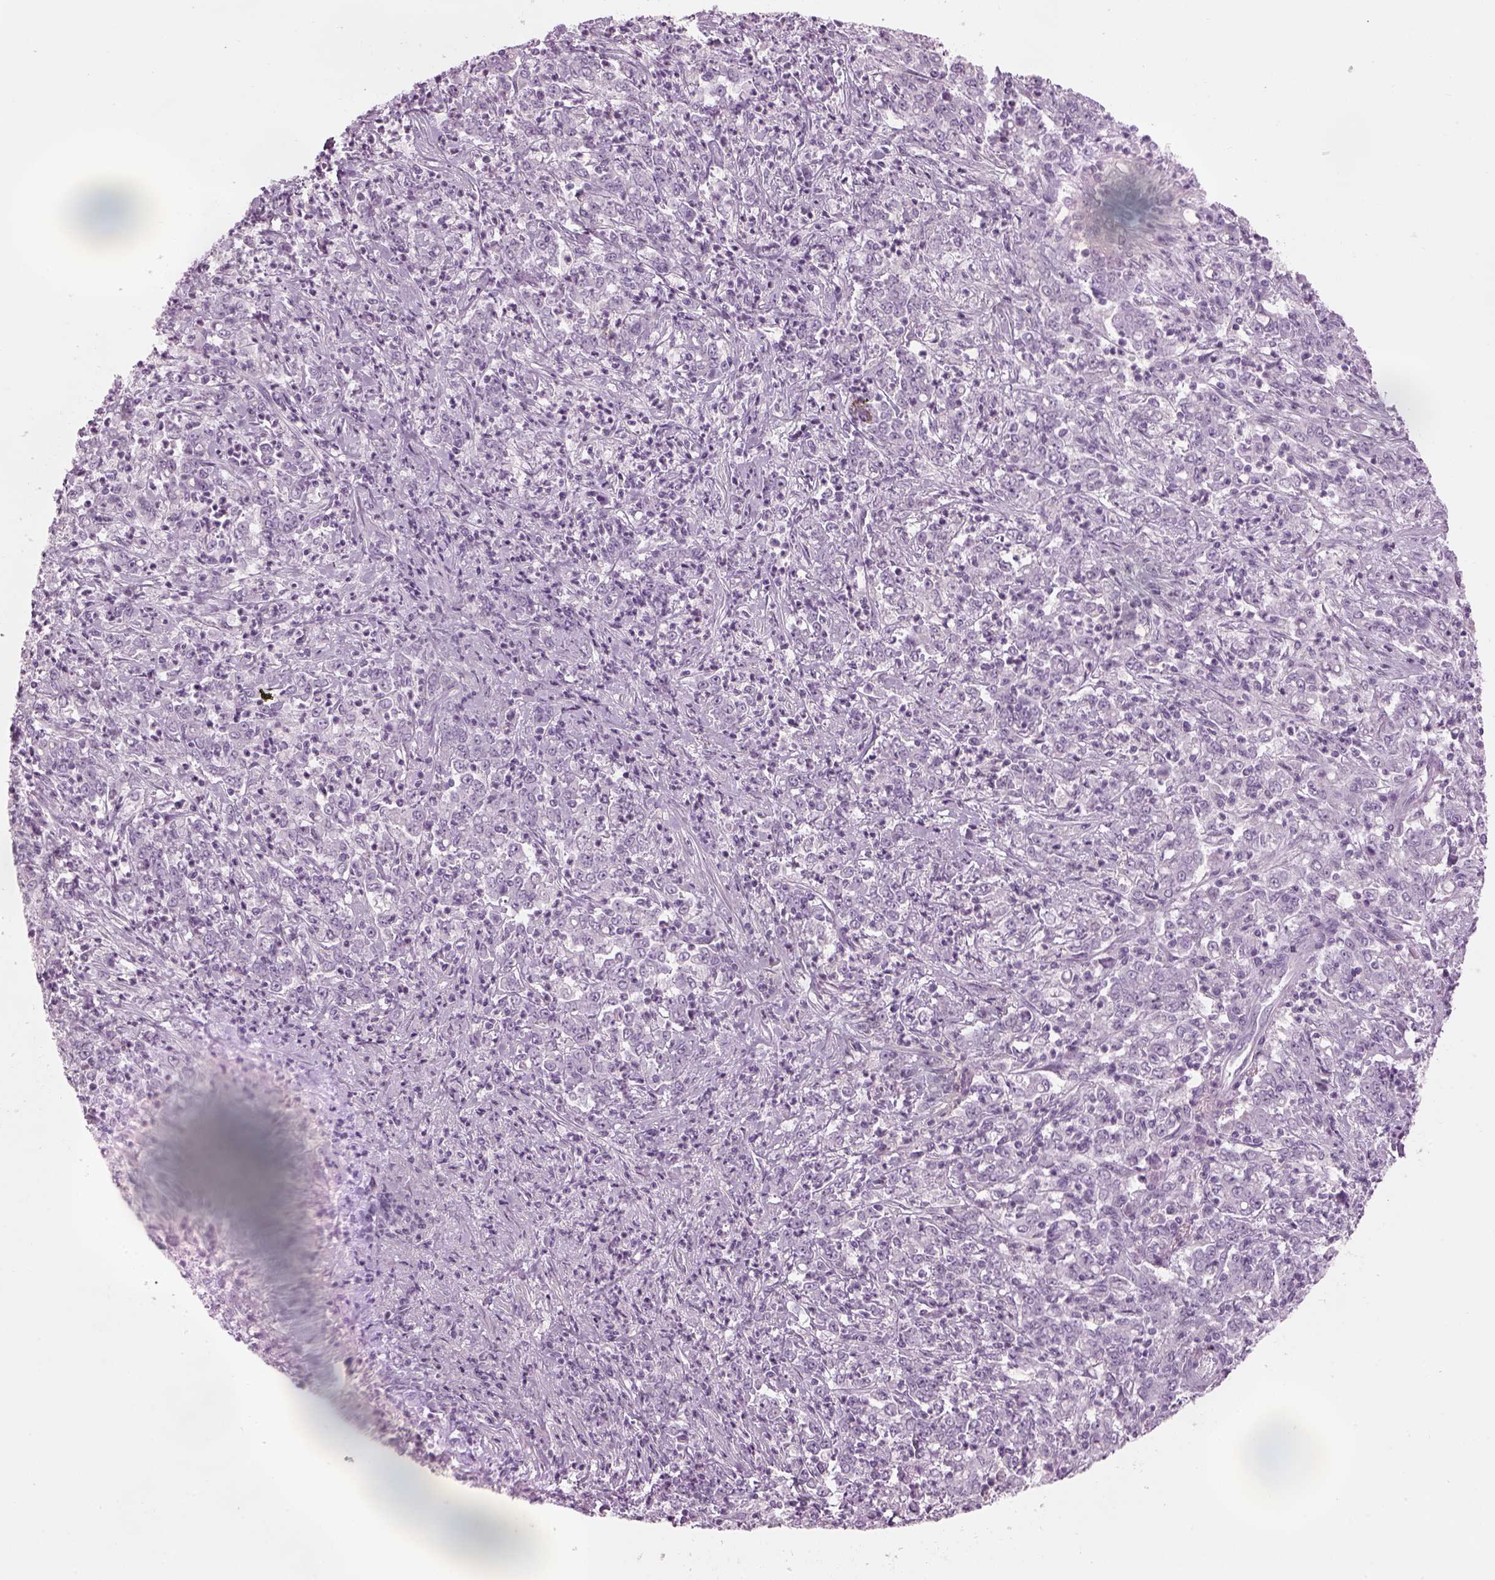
{"staining": {"intensity": "negative", "quantity": "none", "location": "none"}, "tissue": "stomach cancer", "cell_type": "Tumor cells", "image_type": "cancer", "snomed": [{"axis": "morphology", "description": "Adenocarcinoma, NOS"}, {"axis": "topography", "description": "Stomach, lower"}], "caption": "This image is of stomach cancer (adenocarcinoma) stained with IHC to label a protein in brown with the nuclei are counter-stained blue. There is no positivity in tumor cells.", "gene": "SAG", "patient": {"sex": "female", "age": 71}}